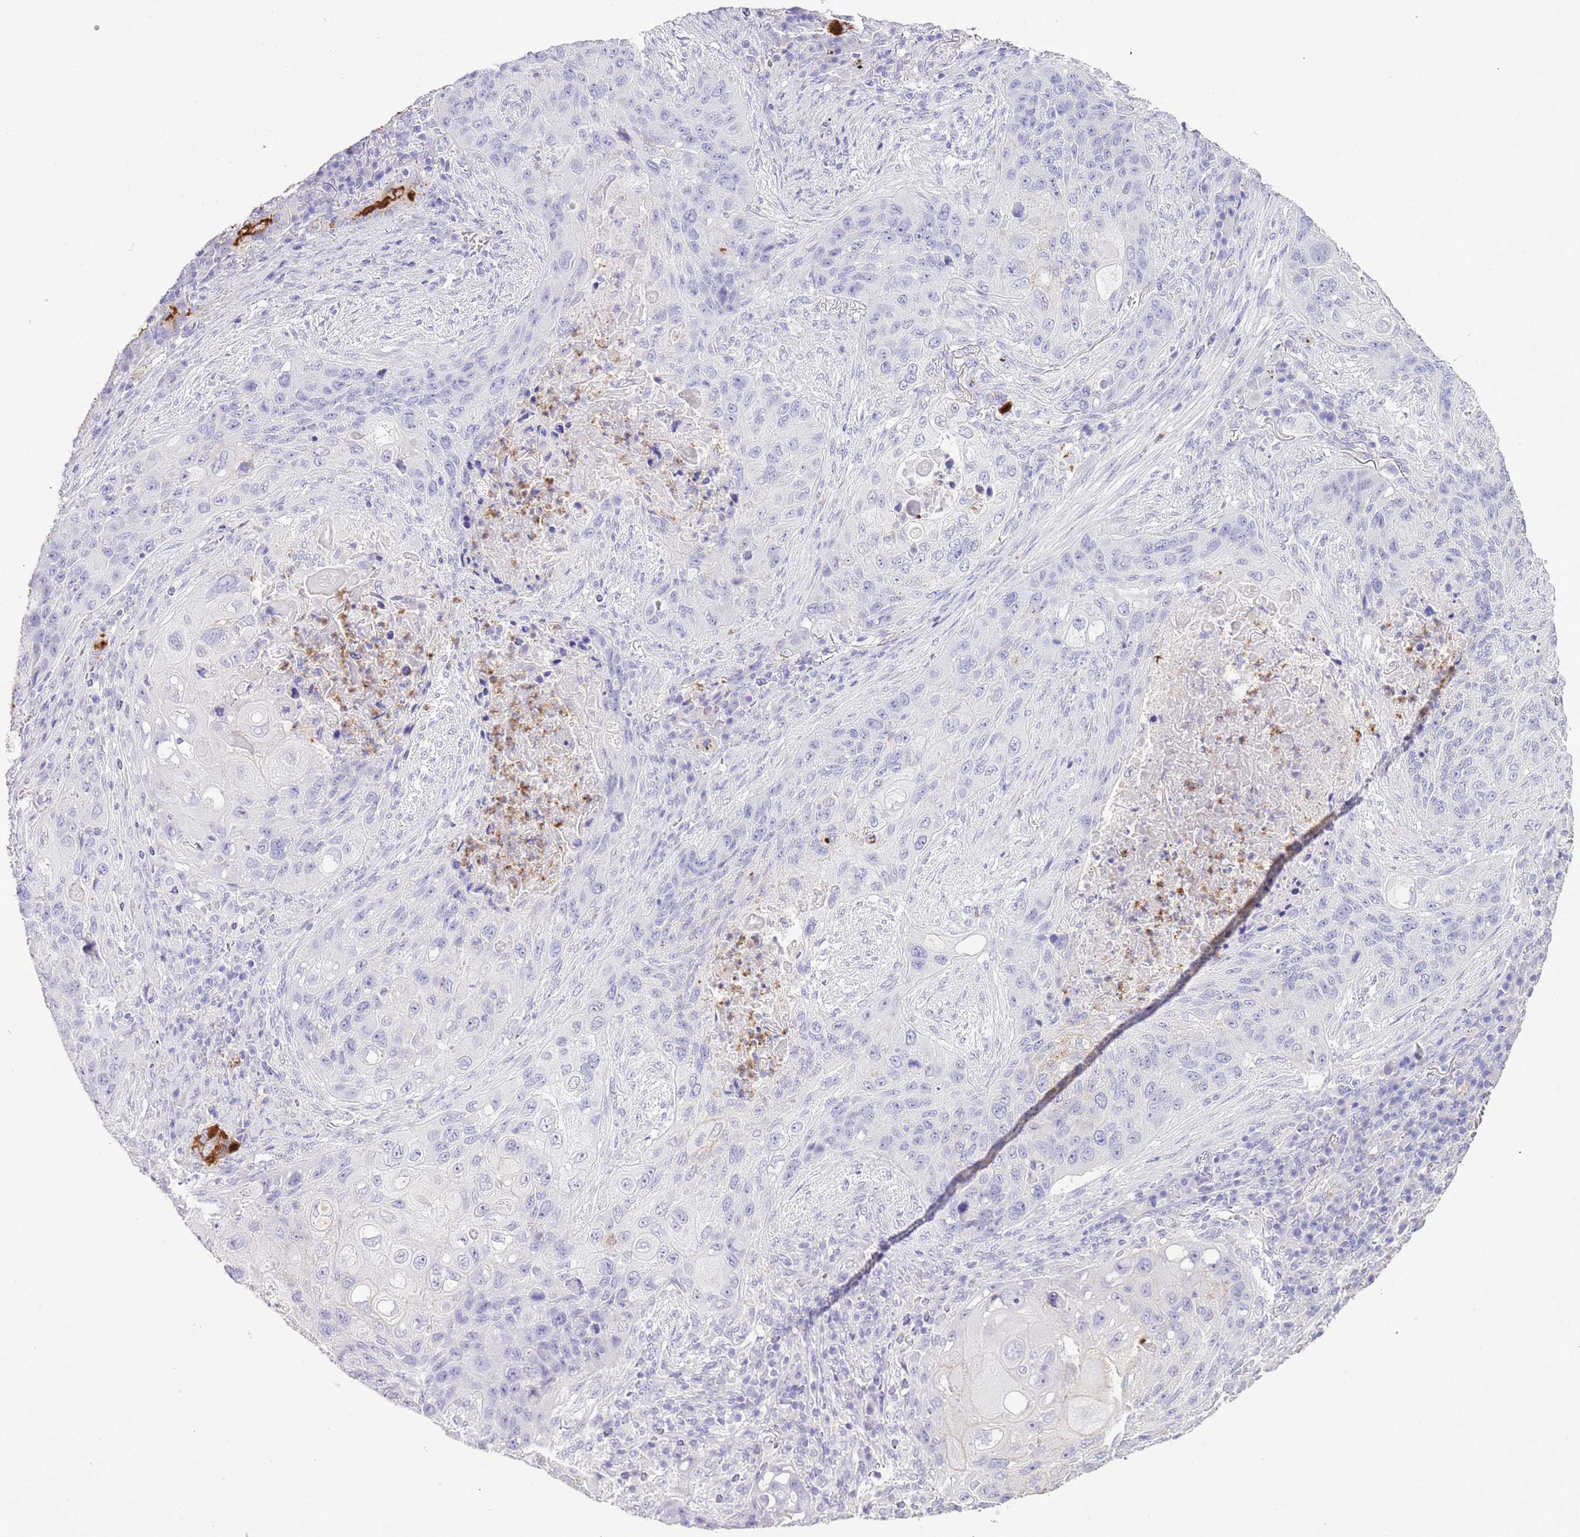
{"staining": {"intensity": "strong", "quantity": "<25%", "location": "cytoplasmic/membranous"}, "tissue": "lung cancer", "cell_type": "Tumor cells", "image_type": "cancer", "snomed": [{"axis": "morphology", "description": "Squamous cell carcinoma, NOS"}, {"axis": "topography", "description": "Lung"}], "caption": "The immunohistochemical stain shows strong cytoplasmic/membranous positivity in tumor cells of lung squamous cell carcinoma tissue. Using DAB (3,3'-diaminobenzidine) (brown) and hematoxylin (blue) stains, captured at high magnification using brightfield microscopy.", "gene": "OR2Z1", "patient": {"sex": "female", "age": 63}}